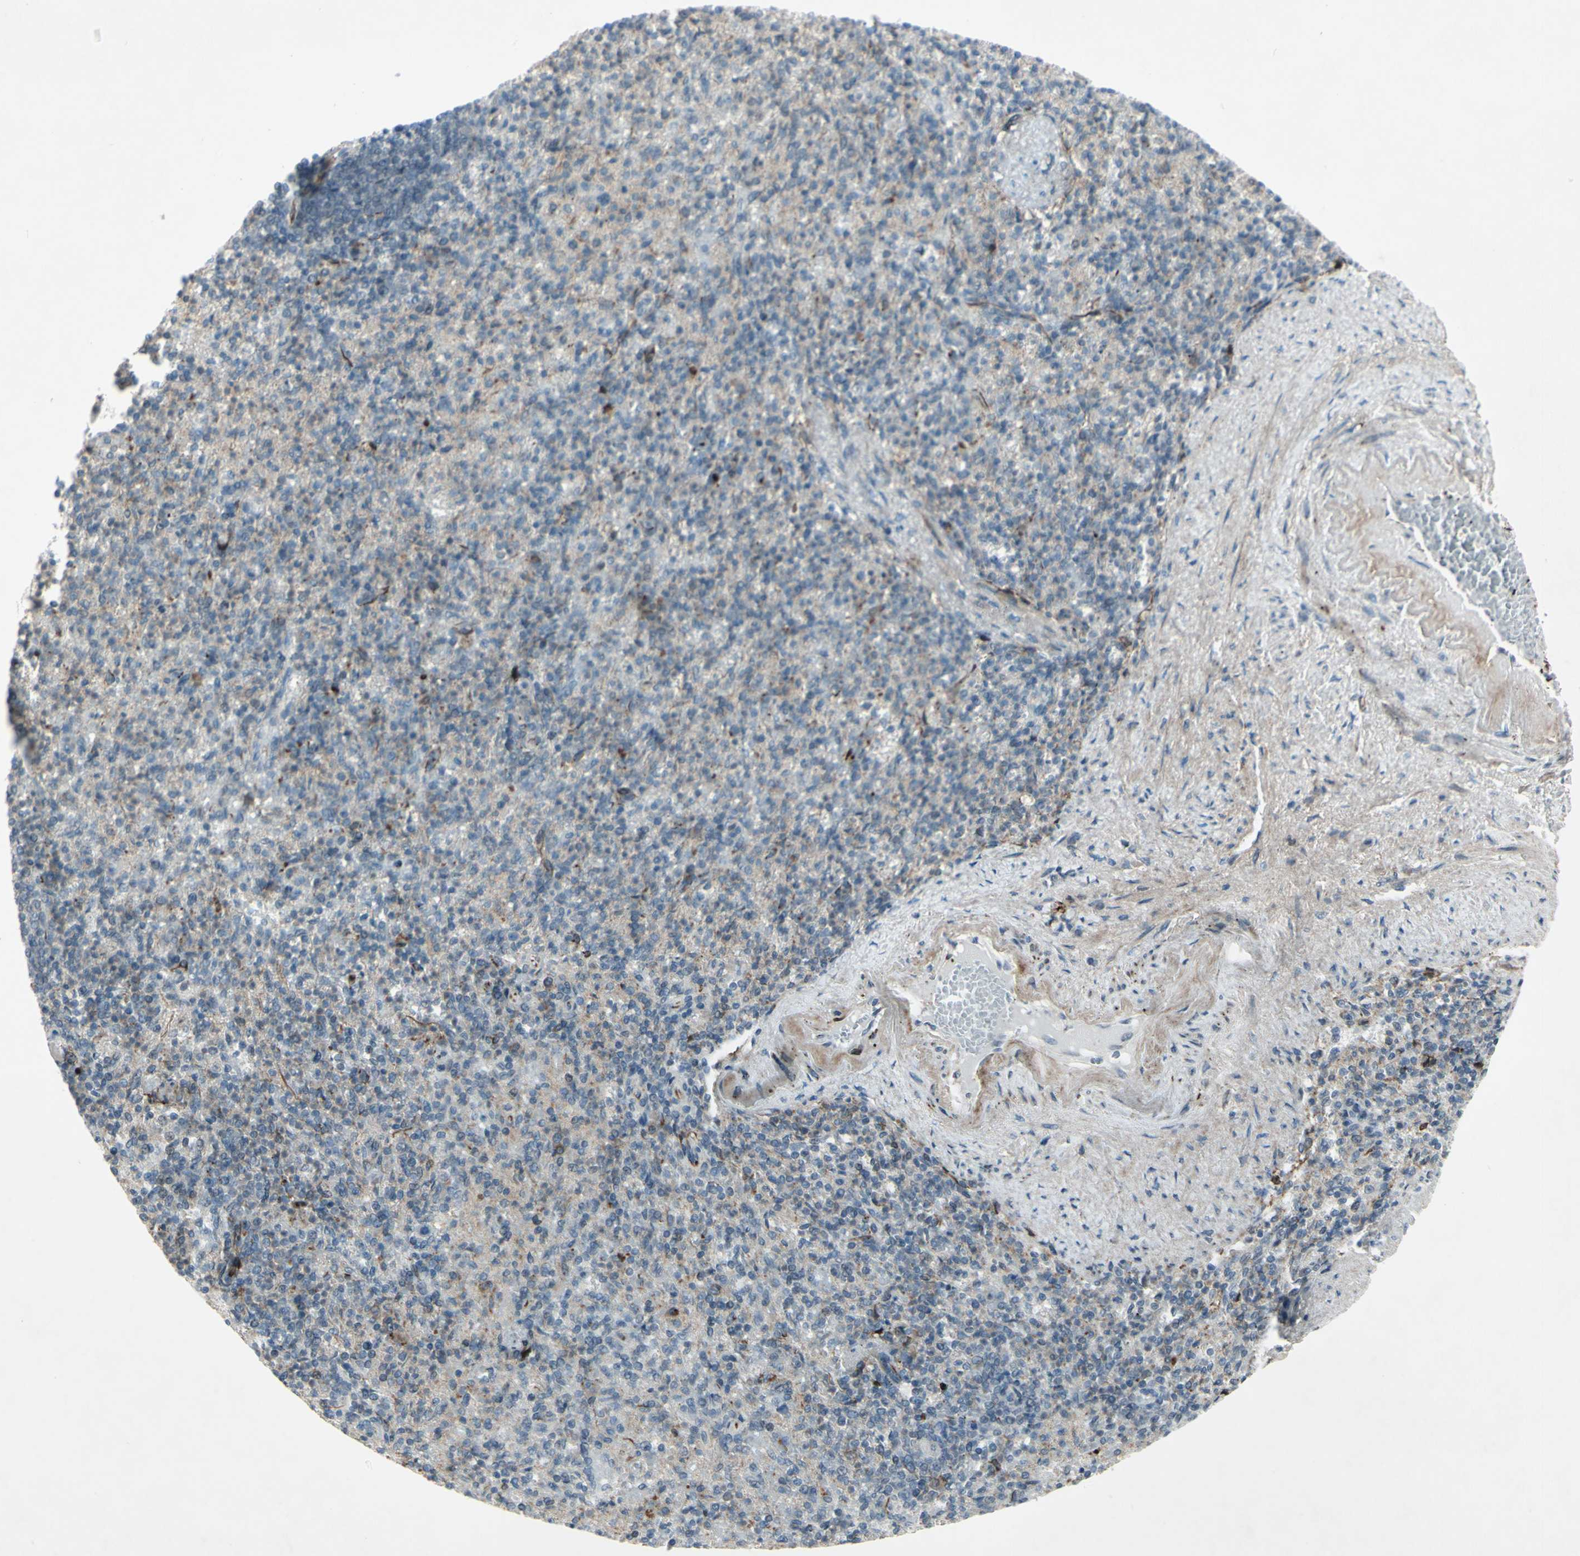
{"staining": {"intensity": "moderate", "quantity": "<25%", "location": "cytoplasmic/membranous"}, "tissue": "spleen", "cell_type": "Cells in red pulp", "image_type": "normal", "snomed": [{"axis": "morphology", "description": "Normal tissue, NOS"}, {"axis": "topography", "description": "Spleen"}], "caption": "IHC (DAB (3,3'-diaminobenzidine)) staining of unremarkable spleen shows moderate cytoplasmic/membranous protein expression in approximately <25% of cells in red pulp.", "gene": "FGFR2", "patient": {"sex": "female", "age": 74}}